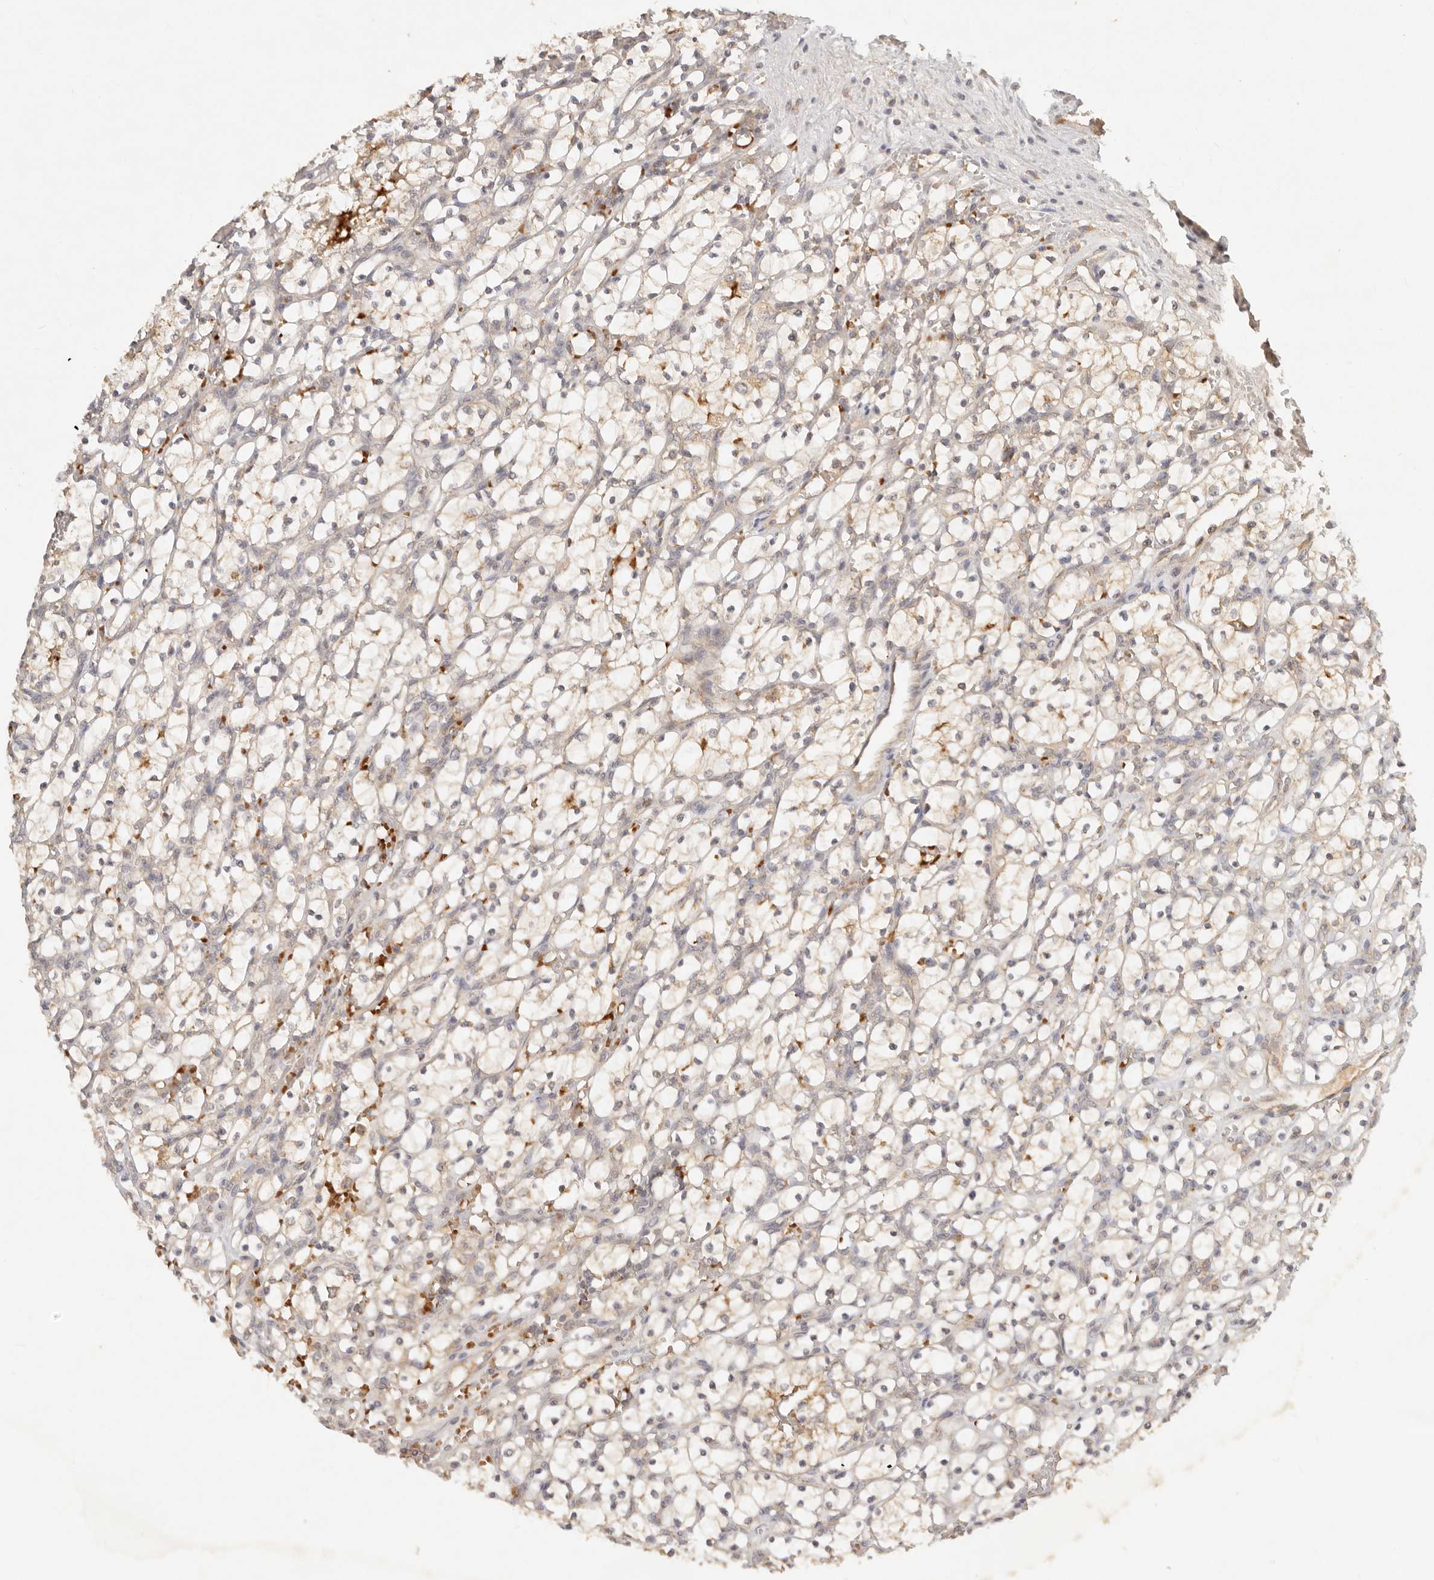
{"staining": {"intensity": "weak", "quantity": "<25%", "location": "cytoplasmic/membranous"}, "tissue": "renal cancer", "cell_type": "Tumor cells", "image_type": "cancer", "snomed": [{"axis": "morphology", "description": "Adenocarcinoma, NOS"}, {"axis": "topography", "description": "Kidney"}], "caption": "A high-resolution image shows immunohistochemistry (IHC) staining of renal cancer (adenocarcinoma), which reveals no significant expression in tumor cells.", "gene": "FREM2", "patient": {"sex": "female", "age": 69}}